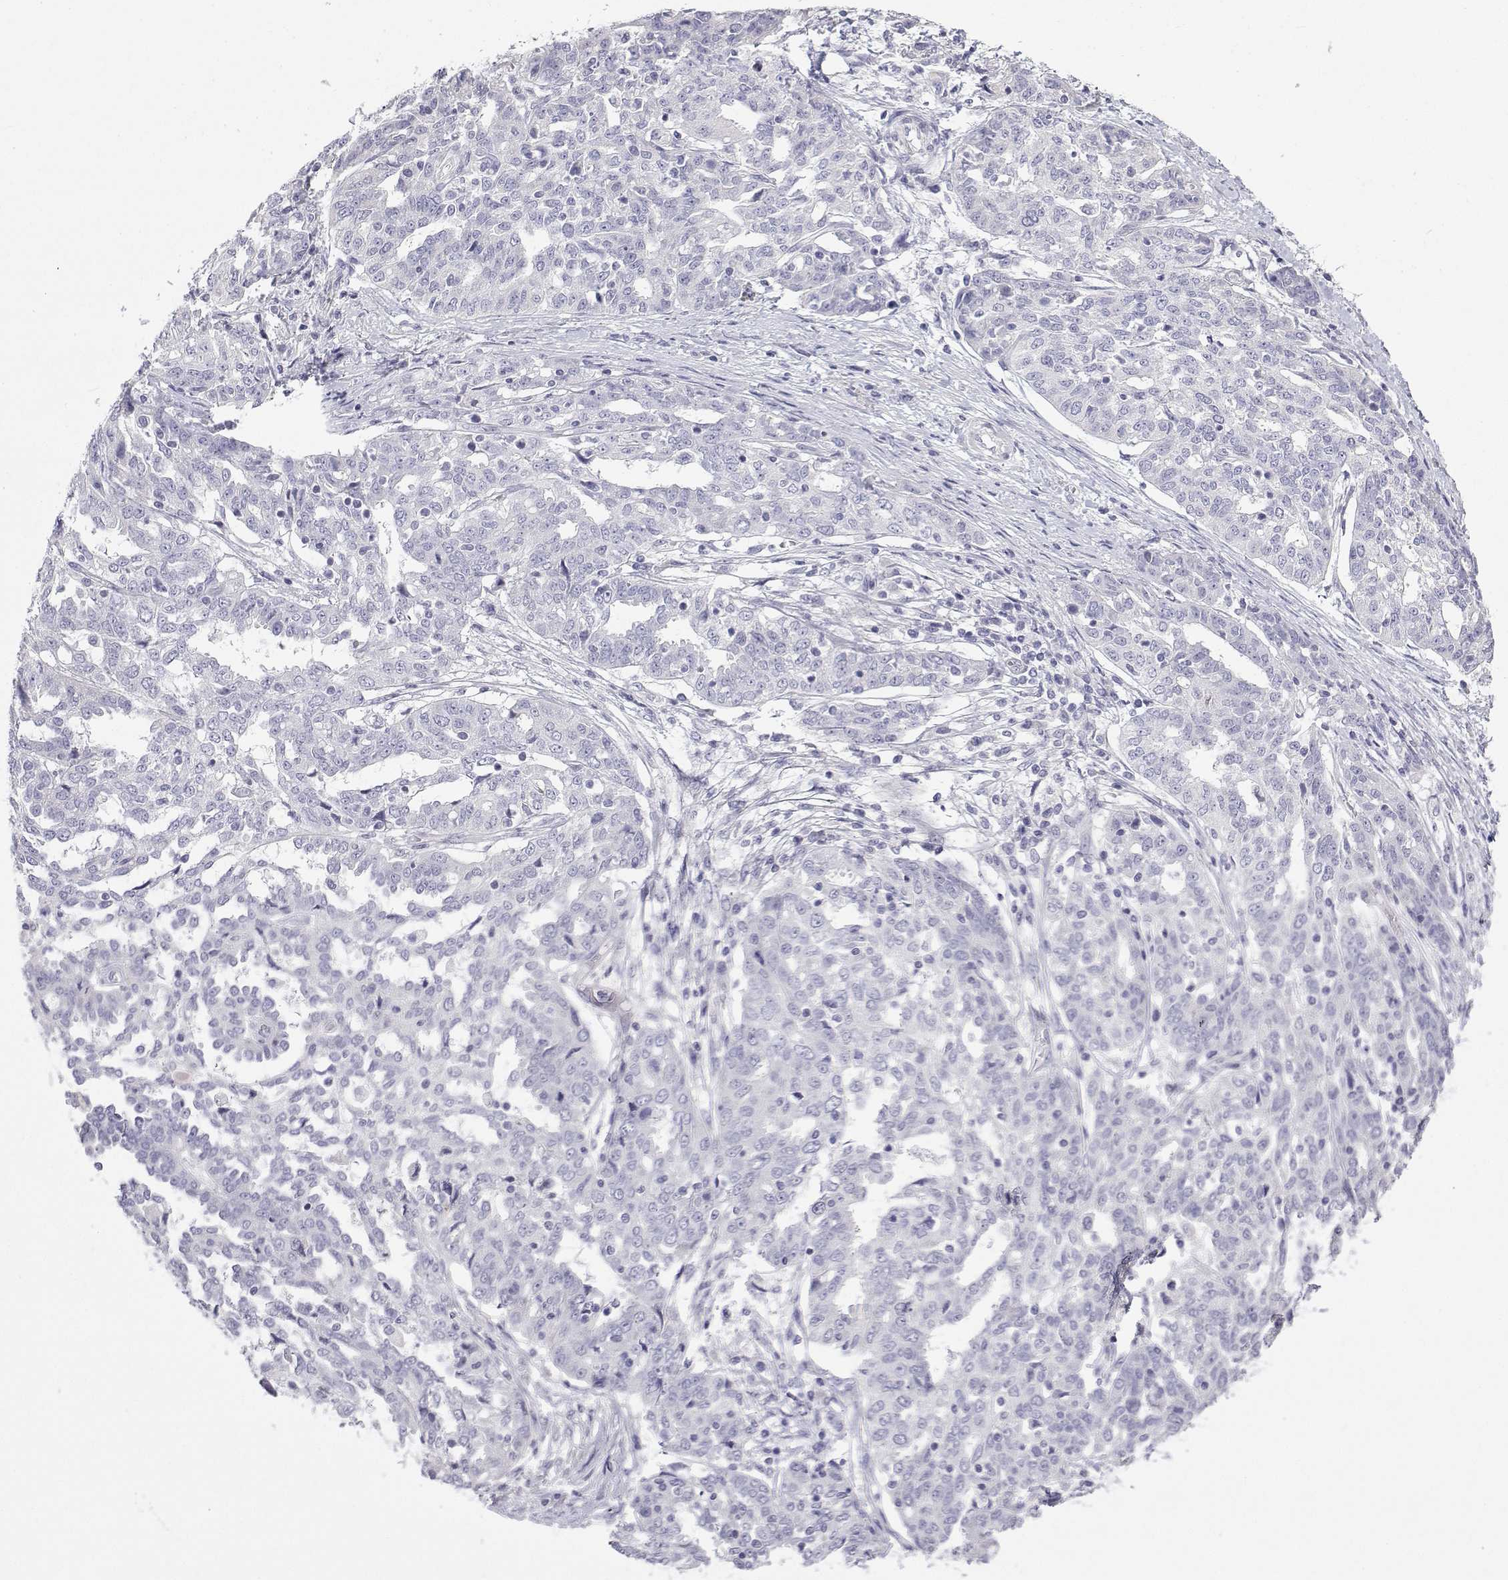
{"staining": {"intensity": "negative", "quantity": "none", "location": "none"}, "tissue": "ovarian cancer", "cell_type": "Tumor cells", "image_type": "cancer", "snomed": [{"axis": "morphology", "description": "Cystadenocarcinoma, serous, NOS"}, {"axis": "topography", "description": "Ovary"}], "caption": "Human serous cystadenocarcinoma (ovarian) stained for a protein using immunohistochemistry (IHC) displays no expression in tumor cells.", "gene": "ANKRD65", "patient": {"sex": "female", "age": 67}}